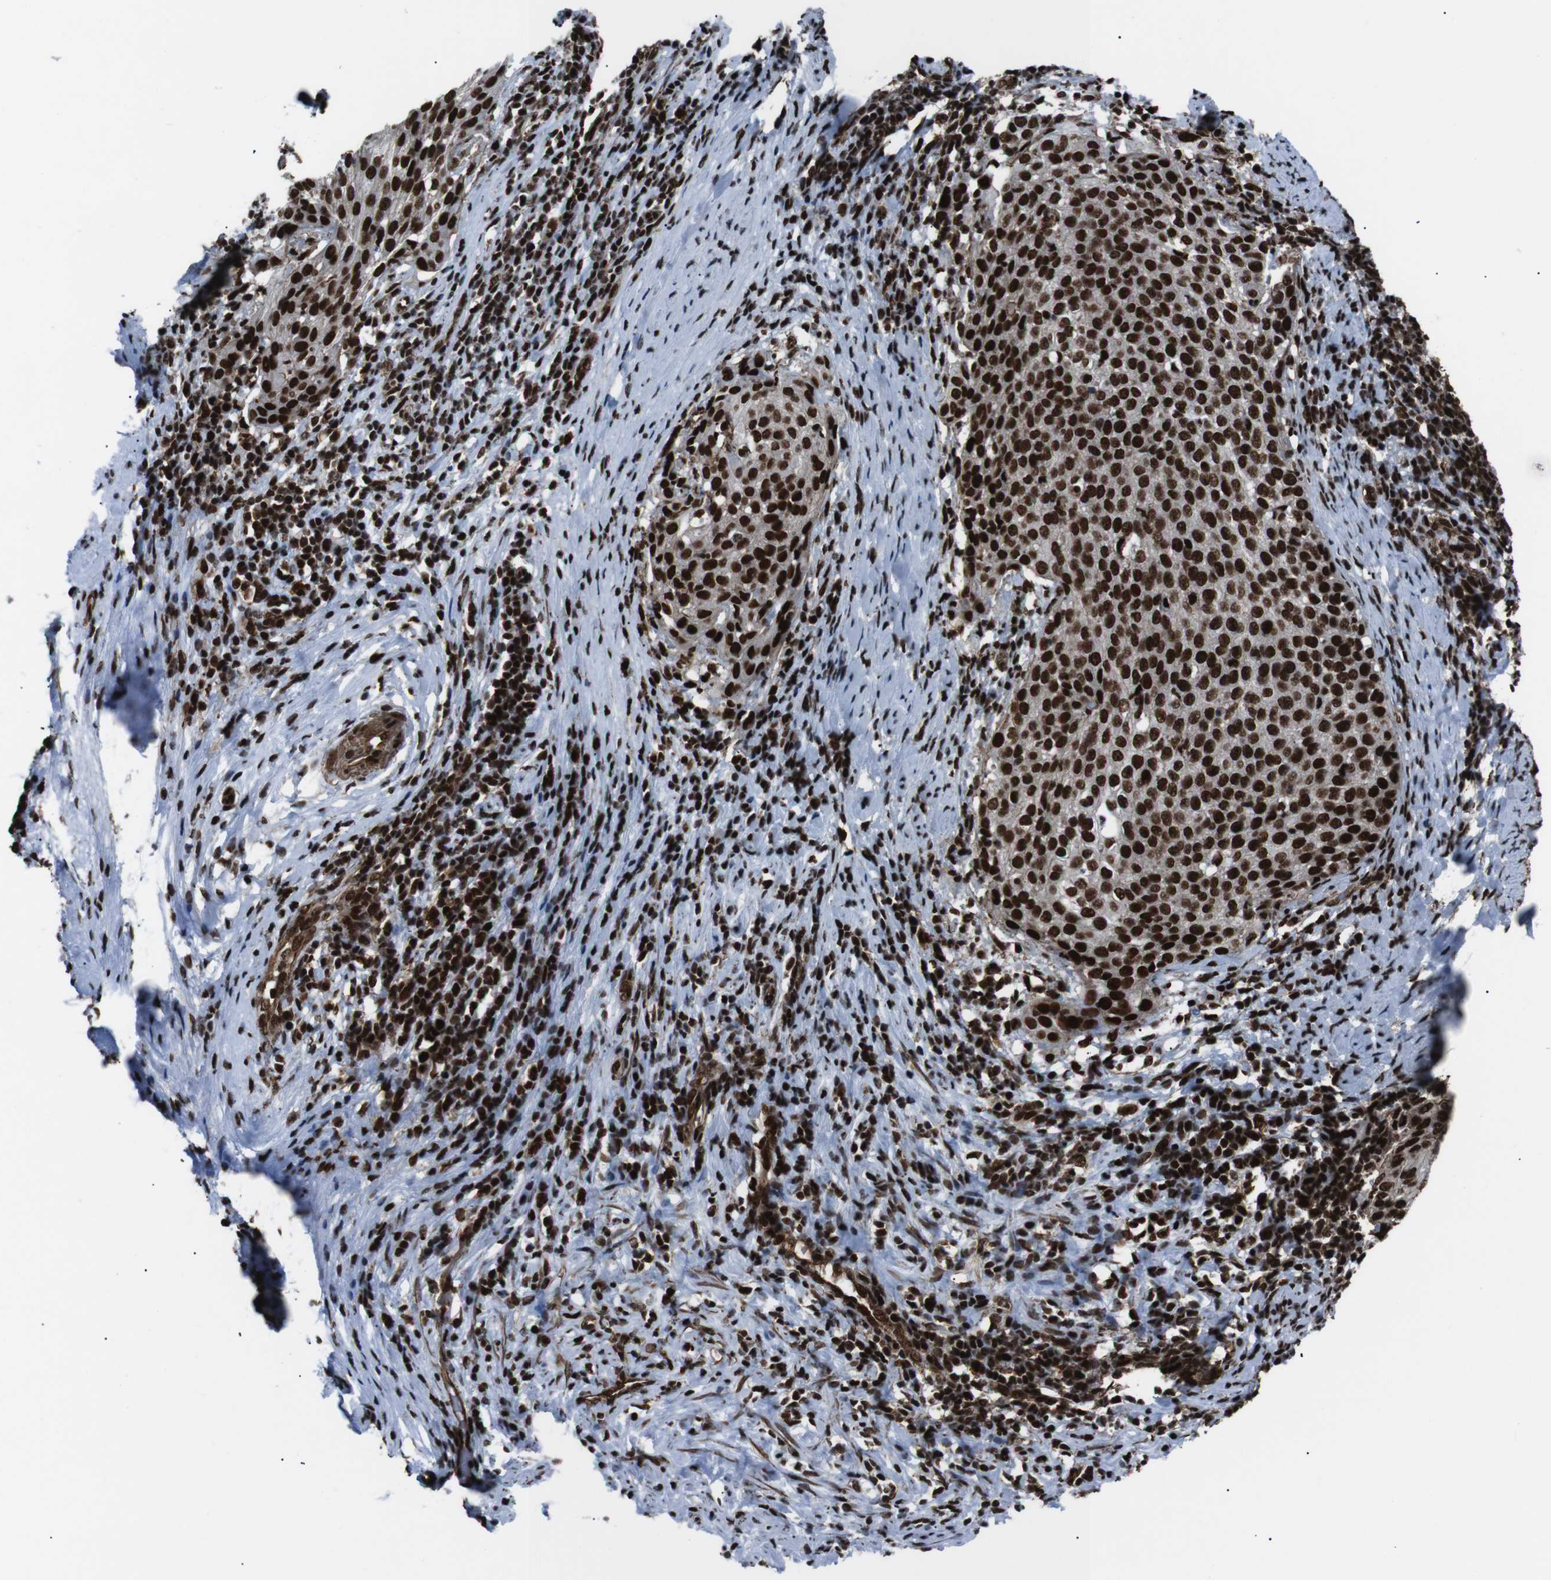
{"staining": {"intensity": "strong", "quantity": ">75%", "location": "cytoplasmic/membranous,nuclear"}, "tissue": "cervical cancer", "cell_type": "Tumor cells", "image_type": "cancer", "snomed": [{"axis": "morphology", "description": "Squamous cell carcinoma, NOS"}, {"axis": "topography", "description": "Cervix"}], "caption": "An immunohistochemistry micrograph of neoplastic tissue is shown. Protein staining in brown highlights strong cytoplasmic/membranous and nuclear positivity in cervical cancer within tumor cells.", "gene": "HNRNPU", "patient": {"sex": "female", "age": 51}}